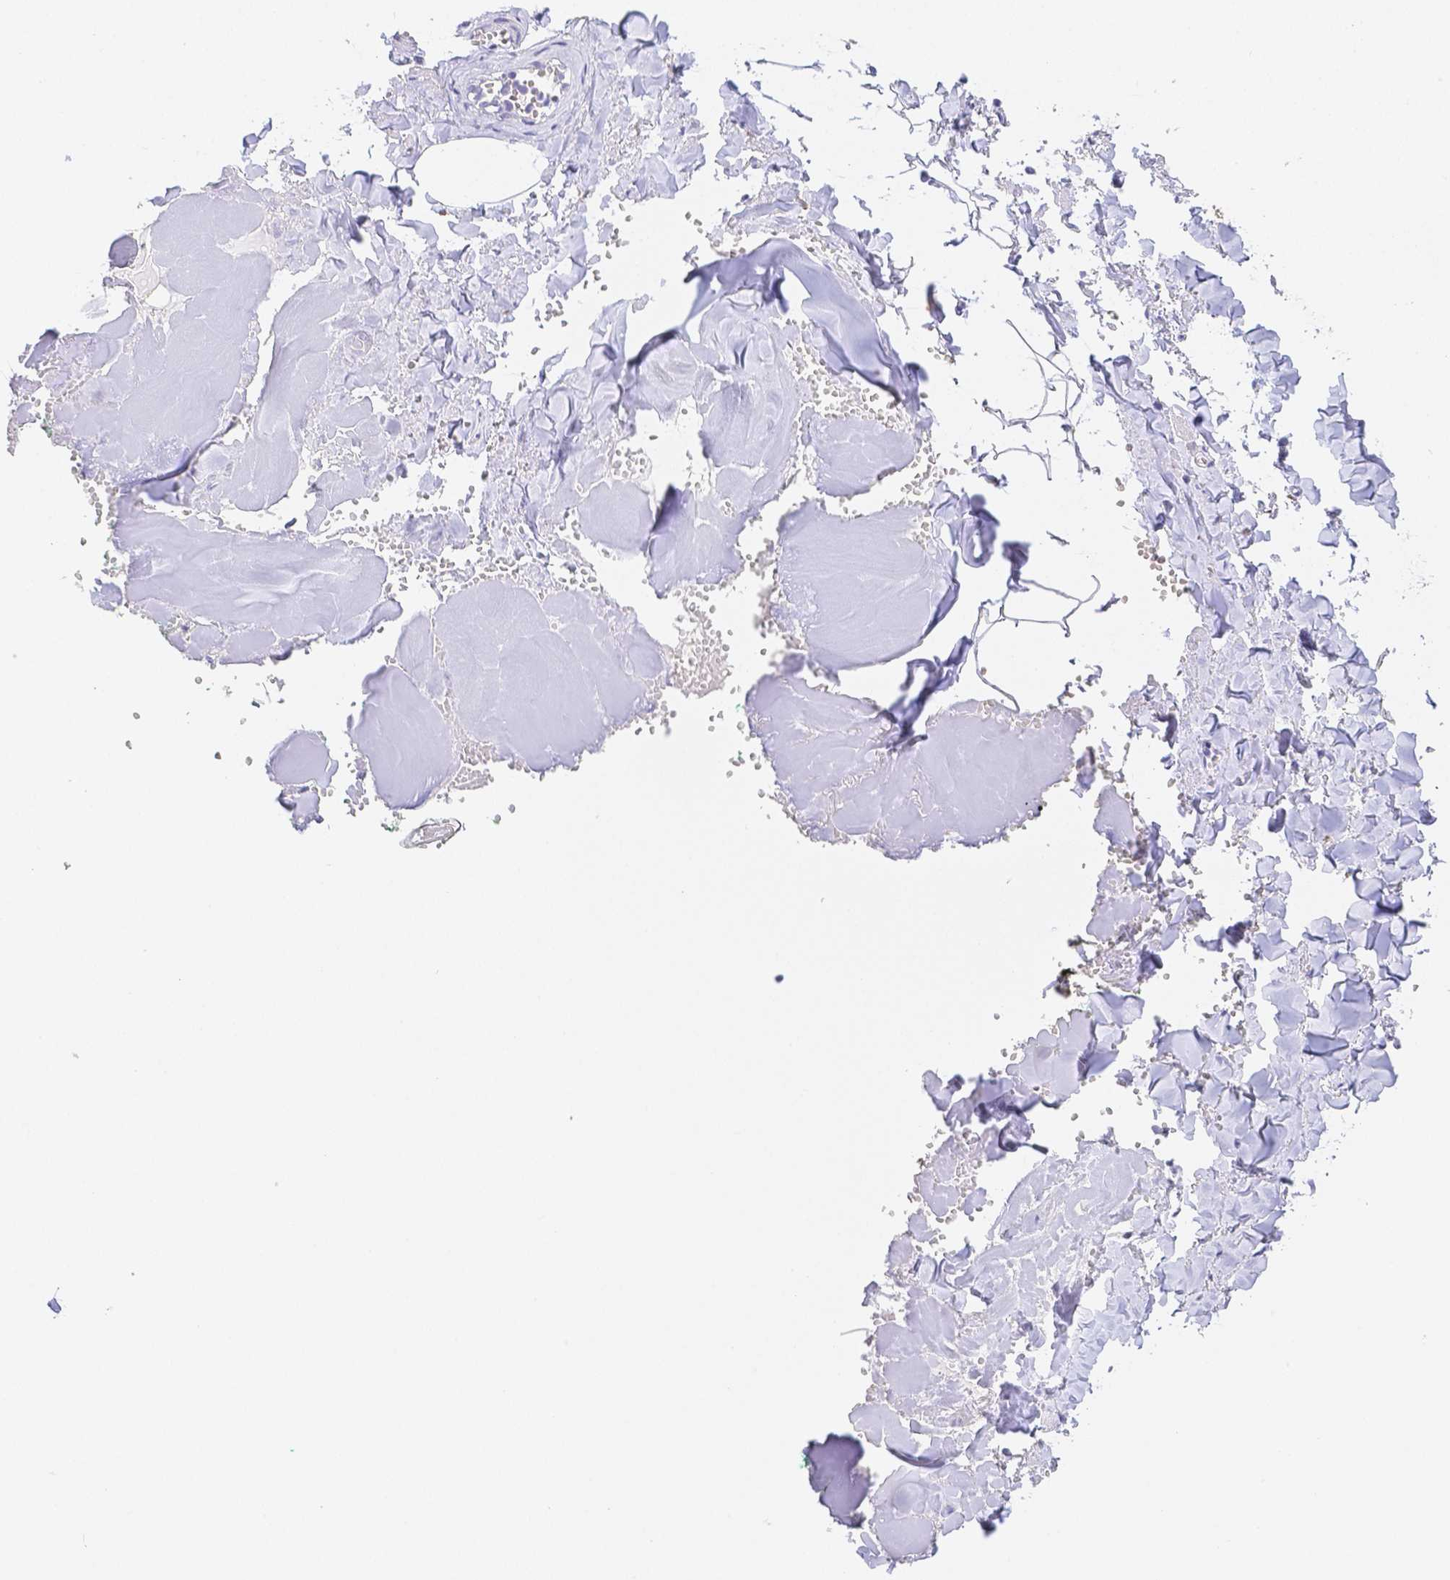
{"staining": {"intensity": "negative", "quantity": "none", "location": "none"}, "tissue": "adipose tissue", "cell_type": "Adipocytes", "image_type": "normal", "snomed": [{"axis": "morphology", "description": "Normal tissue, NOS"}, {"axis": "topography", "description": "Vulva"}, {"axis": "topography", "description": "Peripheral nerve tissue"}], "caption": "Immunohistochemistry image of normal adipose tissue: adipose tissue stained with DAB (3,3'-diaminobenzidine) displays no significant protein expression in adipocytes. (DAB (3,3'-diaminobenzidine) immunohistochemistry (IHC) visualized using brightfield microscopy, high magnification).", "gene": "ZG16B", "patient": {"sex": "female", "age": 66}}